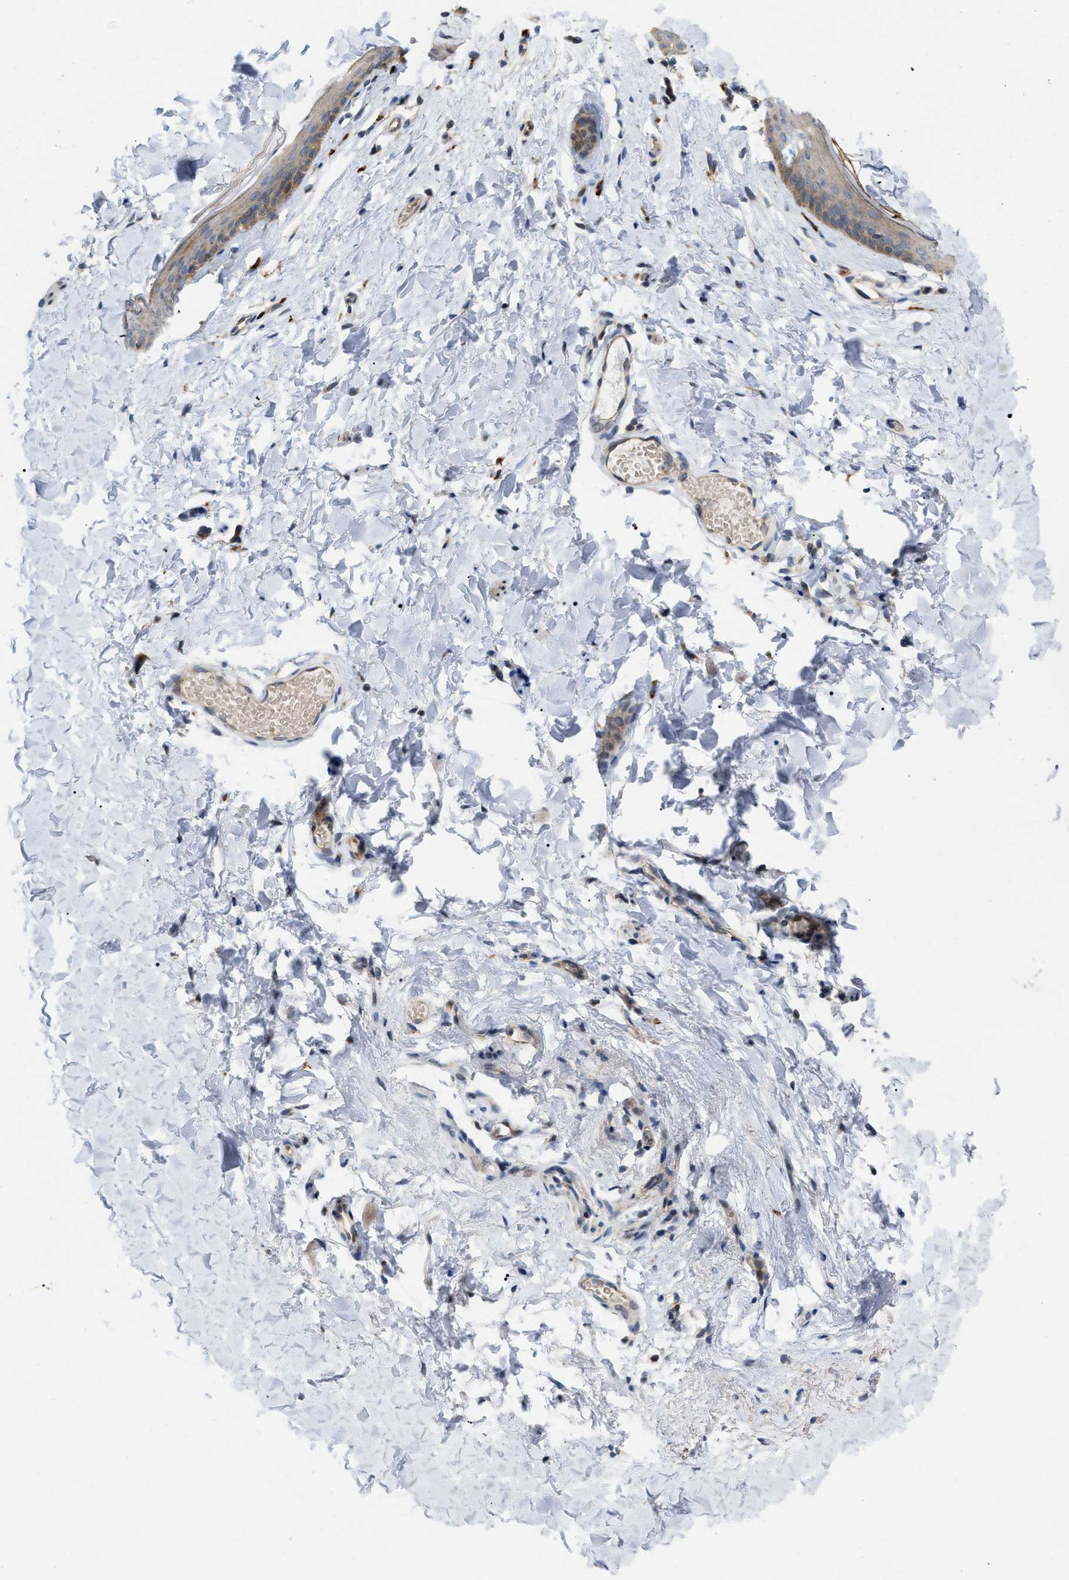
{"staining": {"intensity": "weak", "quantity": ">75%", "location": "cytoplasmic/membranous"}, "tissue": "skin", "cell_type": "Epidermal cells", "image_type": "normal", "snomed": [{"axis": "morphology", "description": "Normal tissue, NOS"}, {"axis": "morphology", "description": "Inflammation, NOS"}, {"axis": "topography", "description": "Vulva"}], "caption": "Protein expression analysis of benign skin exhibits weak cytoplasmic/membranous staining in about >75% of epidermal cells. The staining was performed using DAB (3,3'-diaminobenzidine) to visualize the protein expression in brown, while the nuclei were stained in blue with hematoxylin (Magnification: 20x).", "gene": "CSNK1A1", "patient": {"sex": "female", "age": 84}}